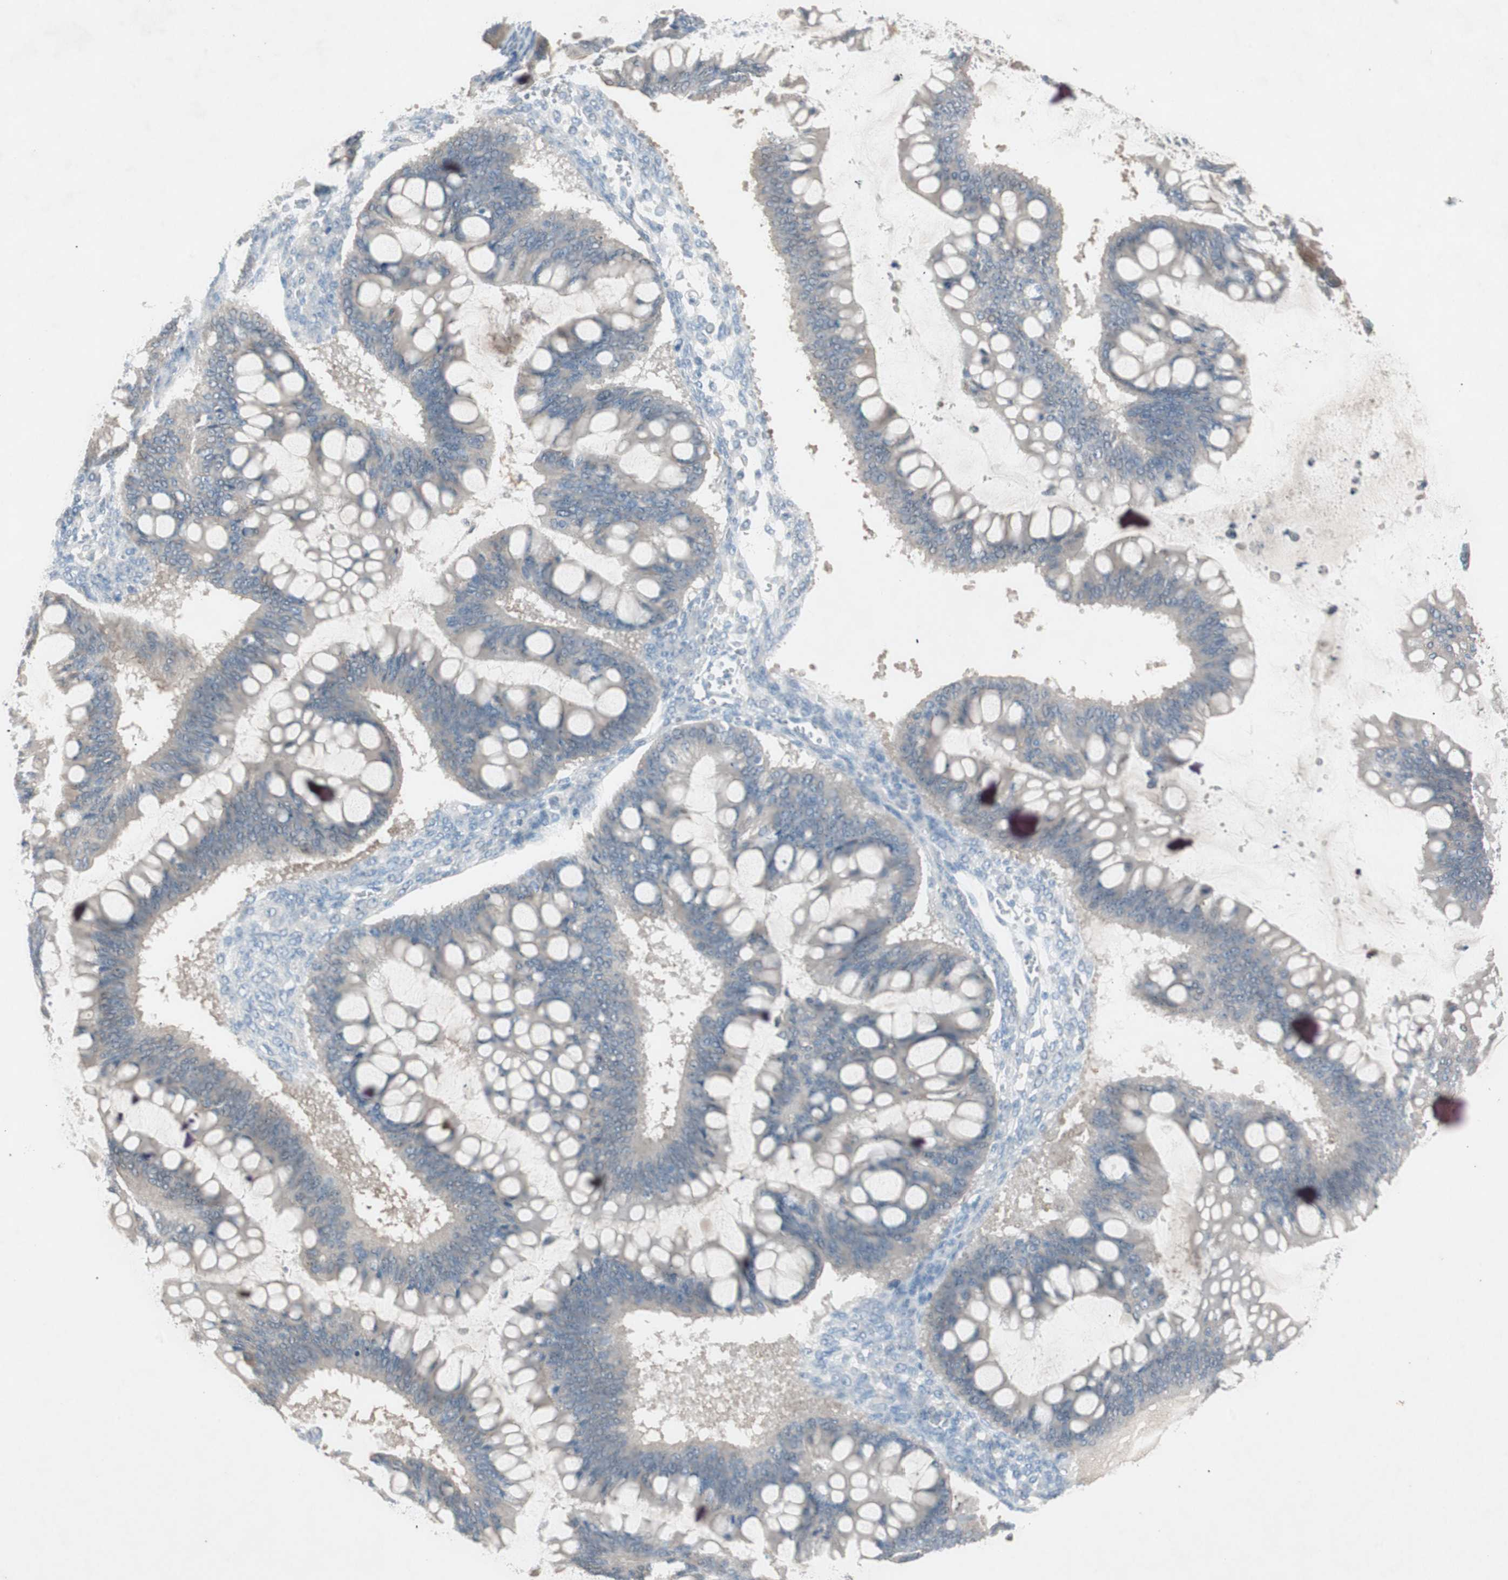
{"staining": {"intensity": "weak", "quantity": "25%-75%", "location": "cytoplasmic/membranous"}, "tissue": "ovarian cancer", "cell_type": "Tumor cells", "image_type": "cancer", "snomed": [{"axis": "morphology", "description": "Cystadenocarcinoma, mucinous, NOS"}, {"axis": "topography", "description": "Ovary"}], "caption": "Immunohistochemical staining of mucinous cystadenocarcinoma (ovarian) displays weak cytoplasmic/membranous protein staining in about 25%-75% of tumor cells.", "gene": "KHK", "patient": {"sex": "female", "age": 73}}